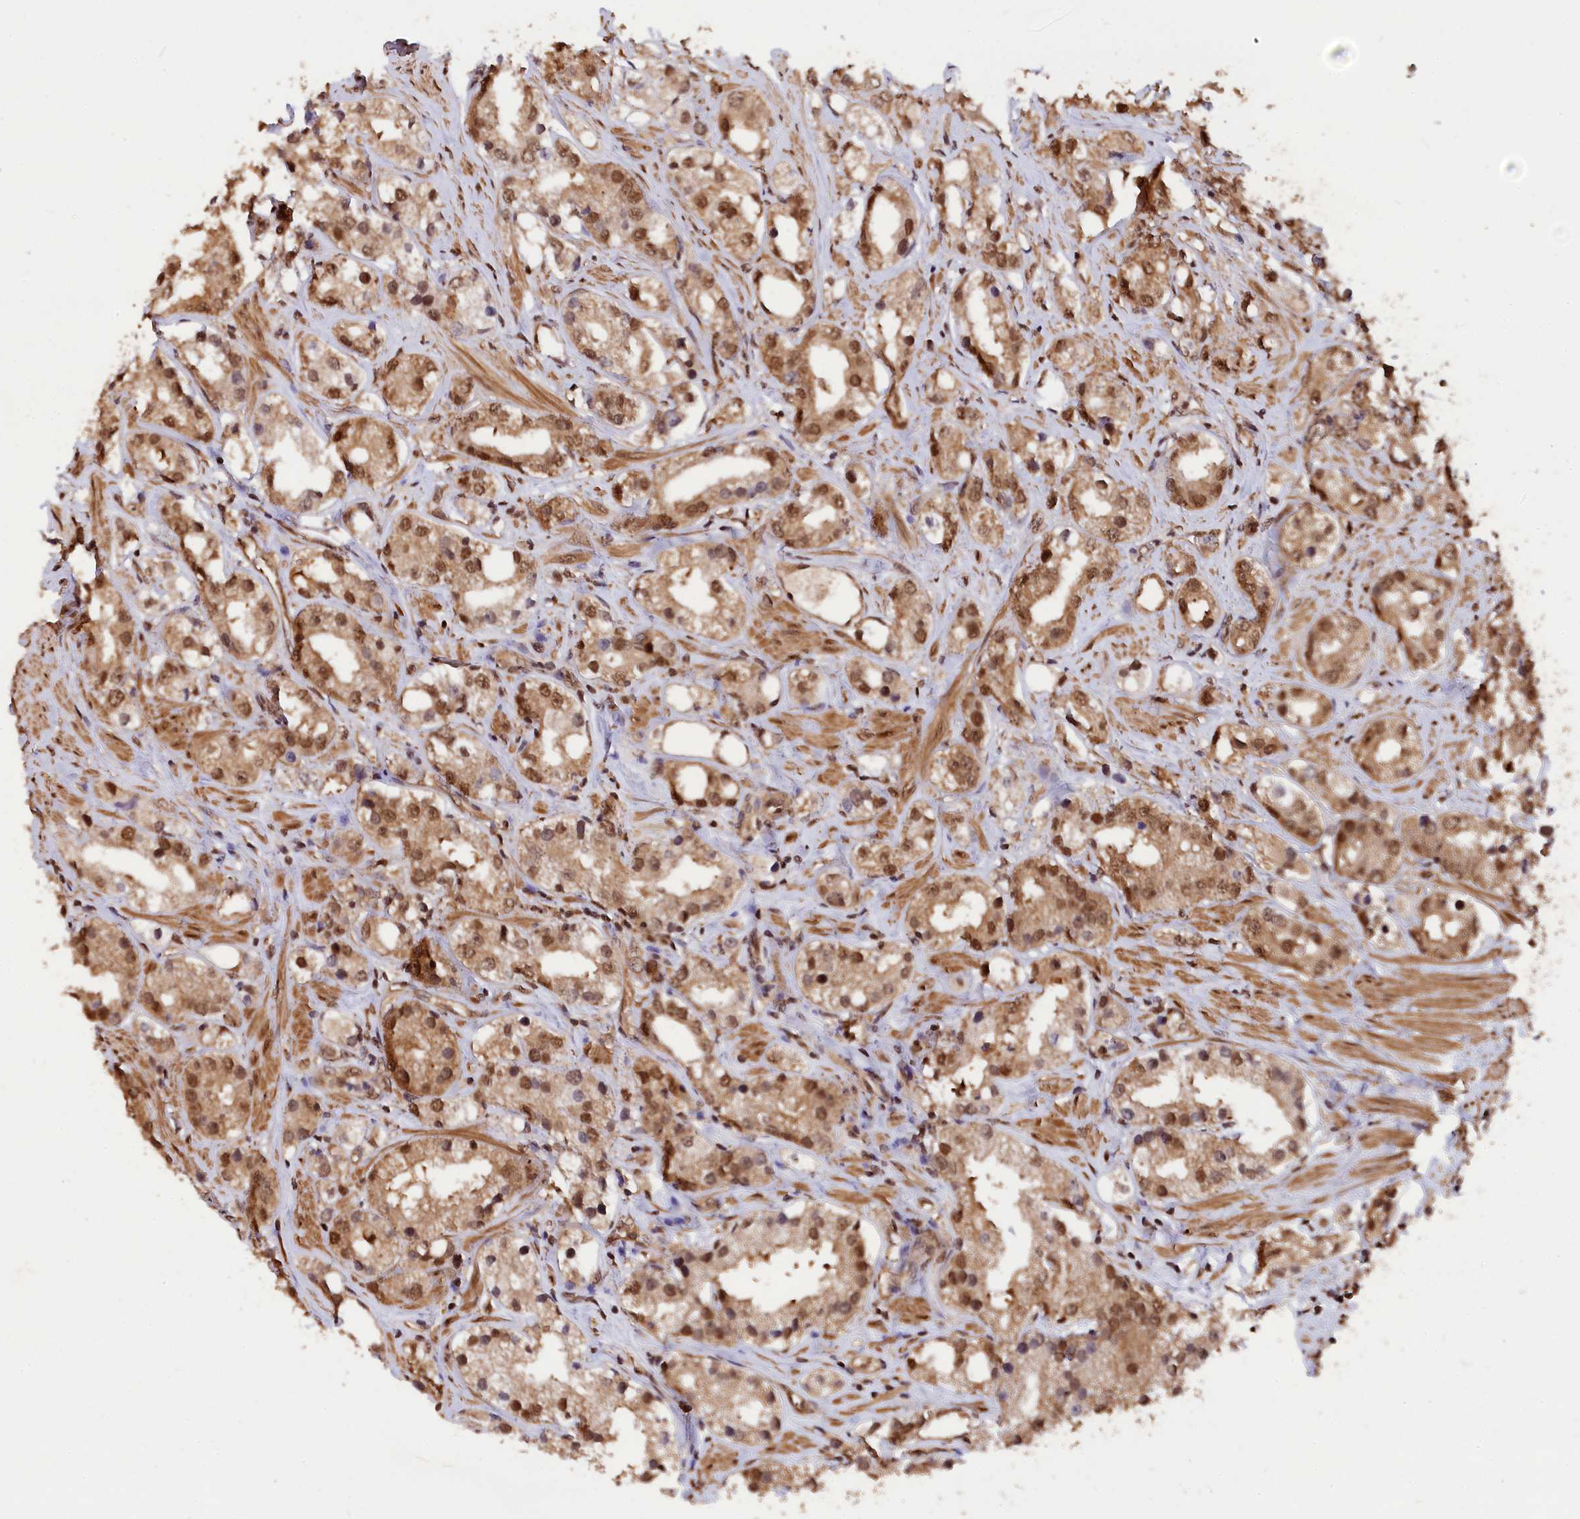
{"staining": {"intensity": "moderate", "quantity": ">75%", "location": "nuclear"}, "tissue": "prostate cancer", "cell_type": "Tumor cells", "image_type": "cancer", "snomed": [{"axis": "morphology", "description": "Adenocarcinoma, NOS"}, {"axis": "topography", "description": "Prostate"}], "caption": "Prostate cancer (adenocarcinoma) tissue reveals moderate nuclear staining in about >75% of tumor cells, visualized by immunohistochemistry.", "gene": "ADRM1", "patient": {"sex": "male", "age": 79}}